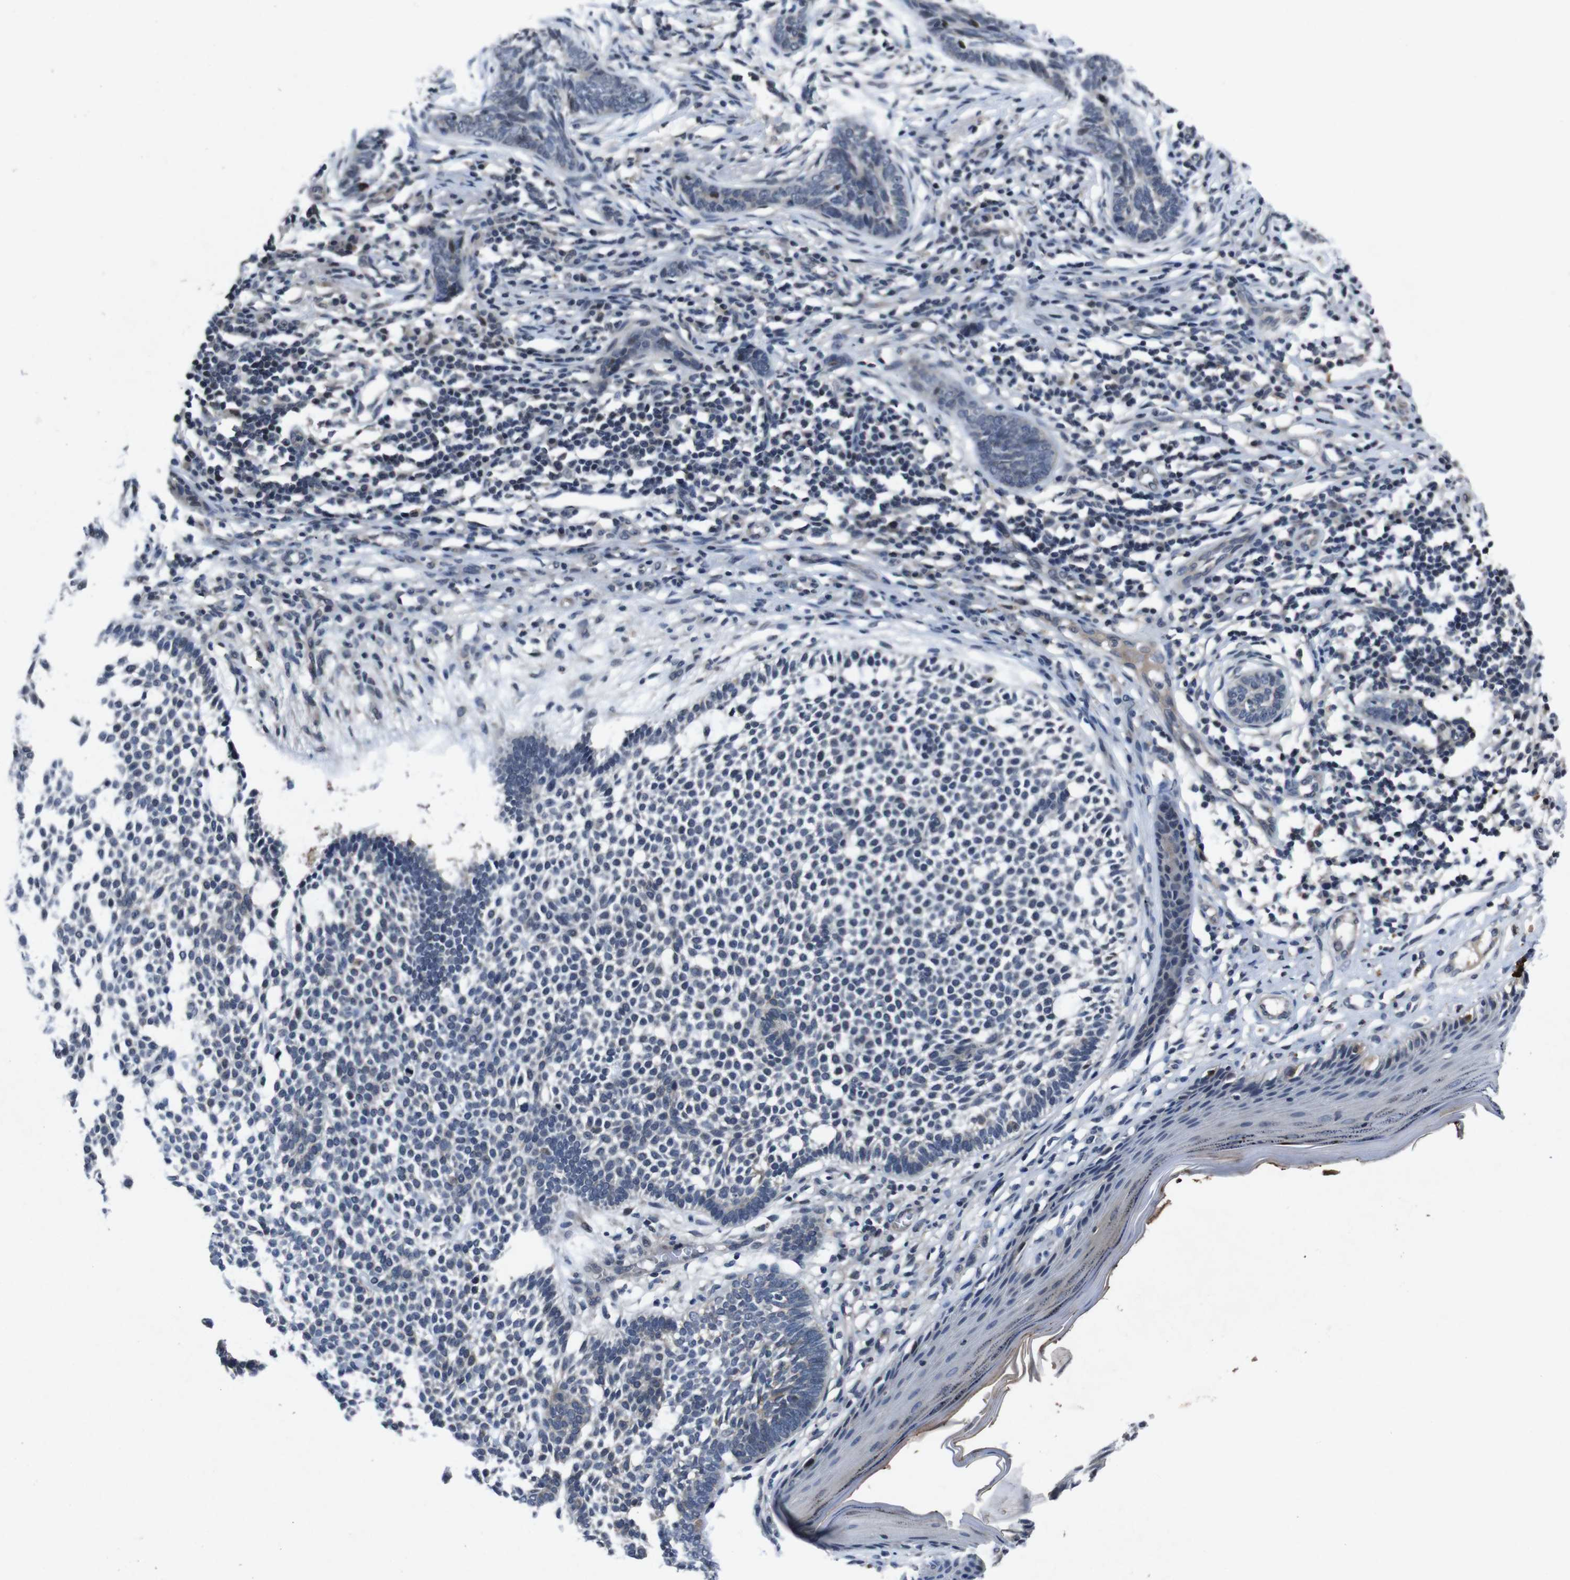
{"staining": {"intensity": "negative", "quantity": "none", "location": "none"}, "tissue": "skin cancer", "cell_type": "Tumor cells", "image_type": "cancer", "snomed": [{"axis": "morphology", "description": "Basal cell carcinoma"}, {"axis": "topography", "description": "Skin"}], "caption": "High magnification brightfield microscopy of skin cancer stained with DAB (3,3'-diaminobenzidine) (brown) and counterstained with hematoxylin (blue): tumor cells show no significant staining. The staining is performed using DAB brown chromogen with nuclei counter-stained in using hematoxylin.", "gene": "AKT3", "patient": {"sex": "male", "age": 87}}